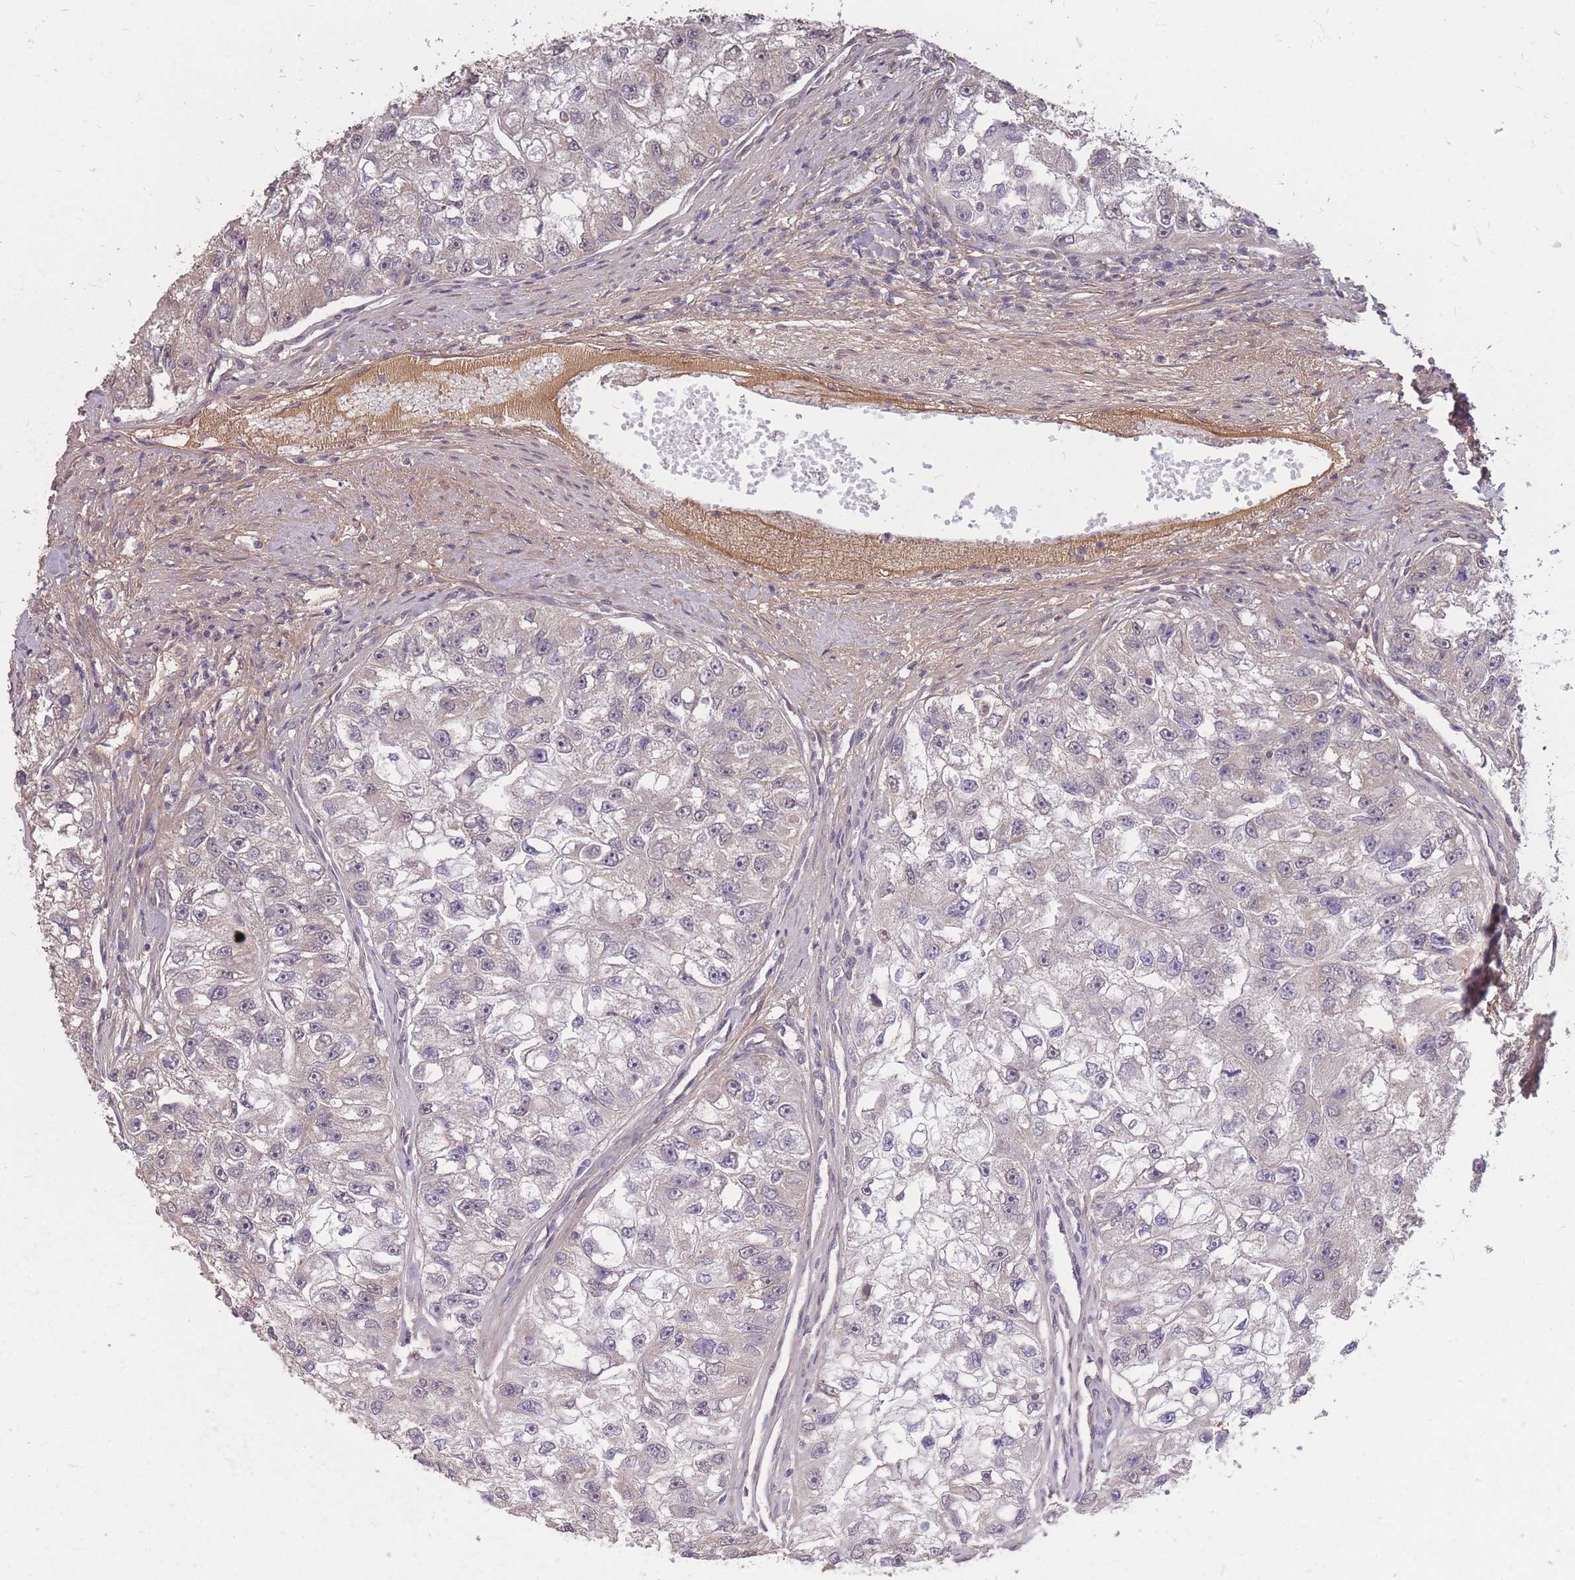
{"staining": {"intensity": "negative", "quantity": "none", "location": "none"}, "tissue": "renal cancer", "cell_type": "Tumor cells", "image_type": "cancer", "snomed": [{"axis": "morphology", "description": "Adenocarcinoma, NOS"}, {"axis": "topography", "description": "Kidney"}], "caption": "DAB immunohistochemical staining of human renal cancer demonstrates no significant staining in tumor cells.", "gene": "DYNC1LI2", "patient": {"sex": "male", "age": 63}}